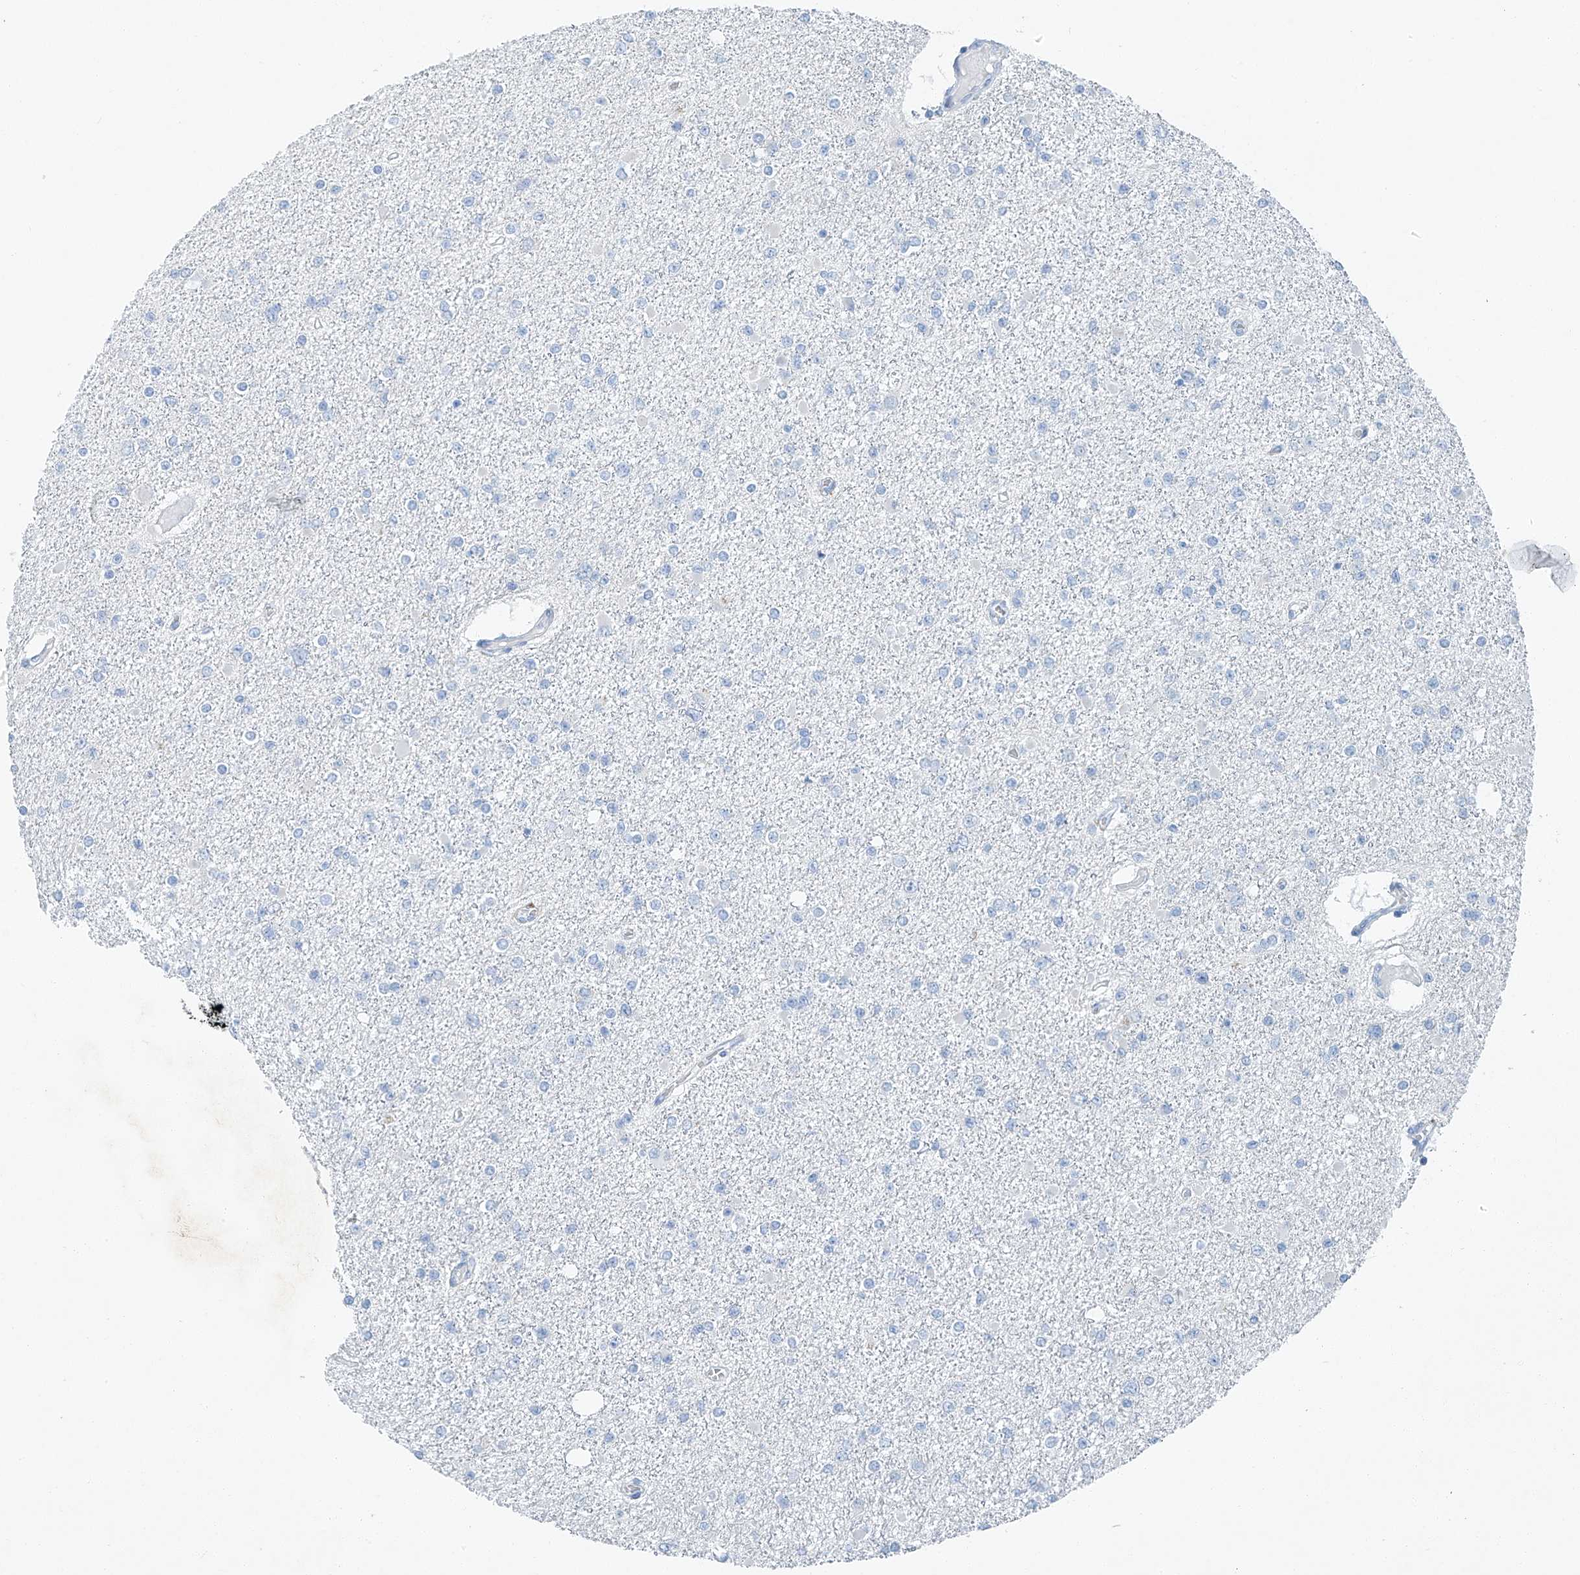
{"staining": {"intensity": "negative", "quantity": "none", "location": "none"}, "tissue": "glioma", "cell_type": "Tumor cells", "image_type": "cancer", "snomed": [{"axis": "morphology", "description": "Glioma, malignant, Low grade"}, {"axis": "topography", "description": "Brain"}], "caption": "Tumor cells show no significant staining in low-grade glioma (malignant).", "gene": "C1orf87", "patient": {"sex": "female", "age": 22}}